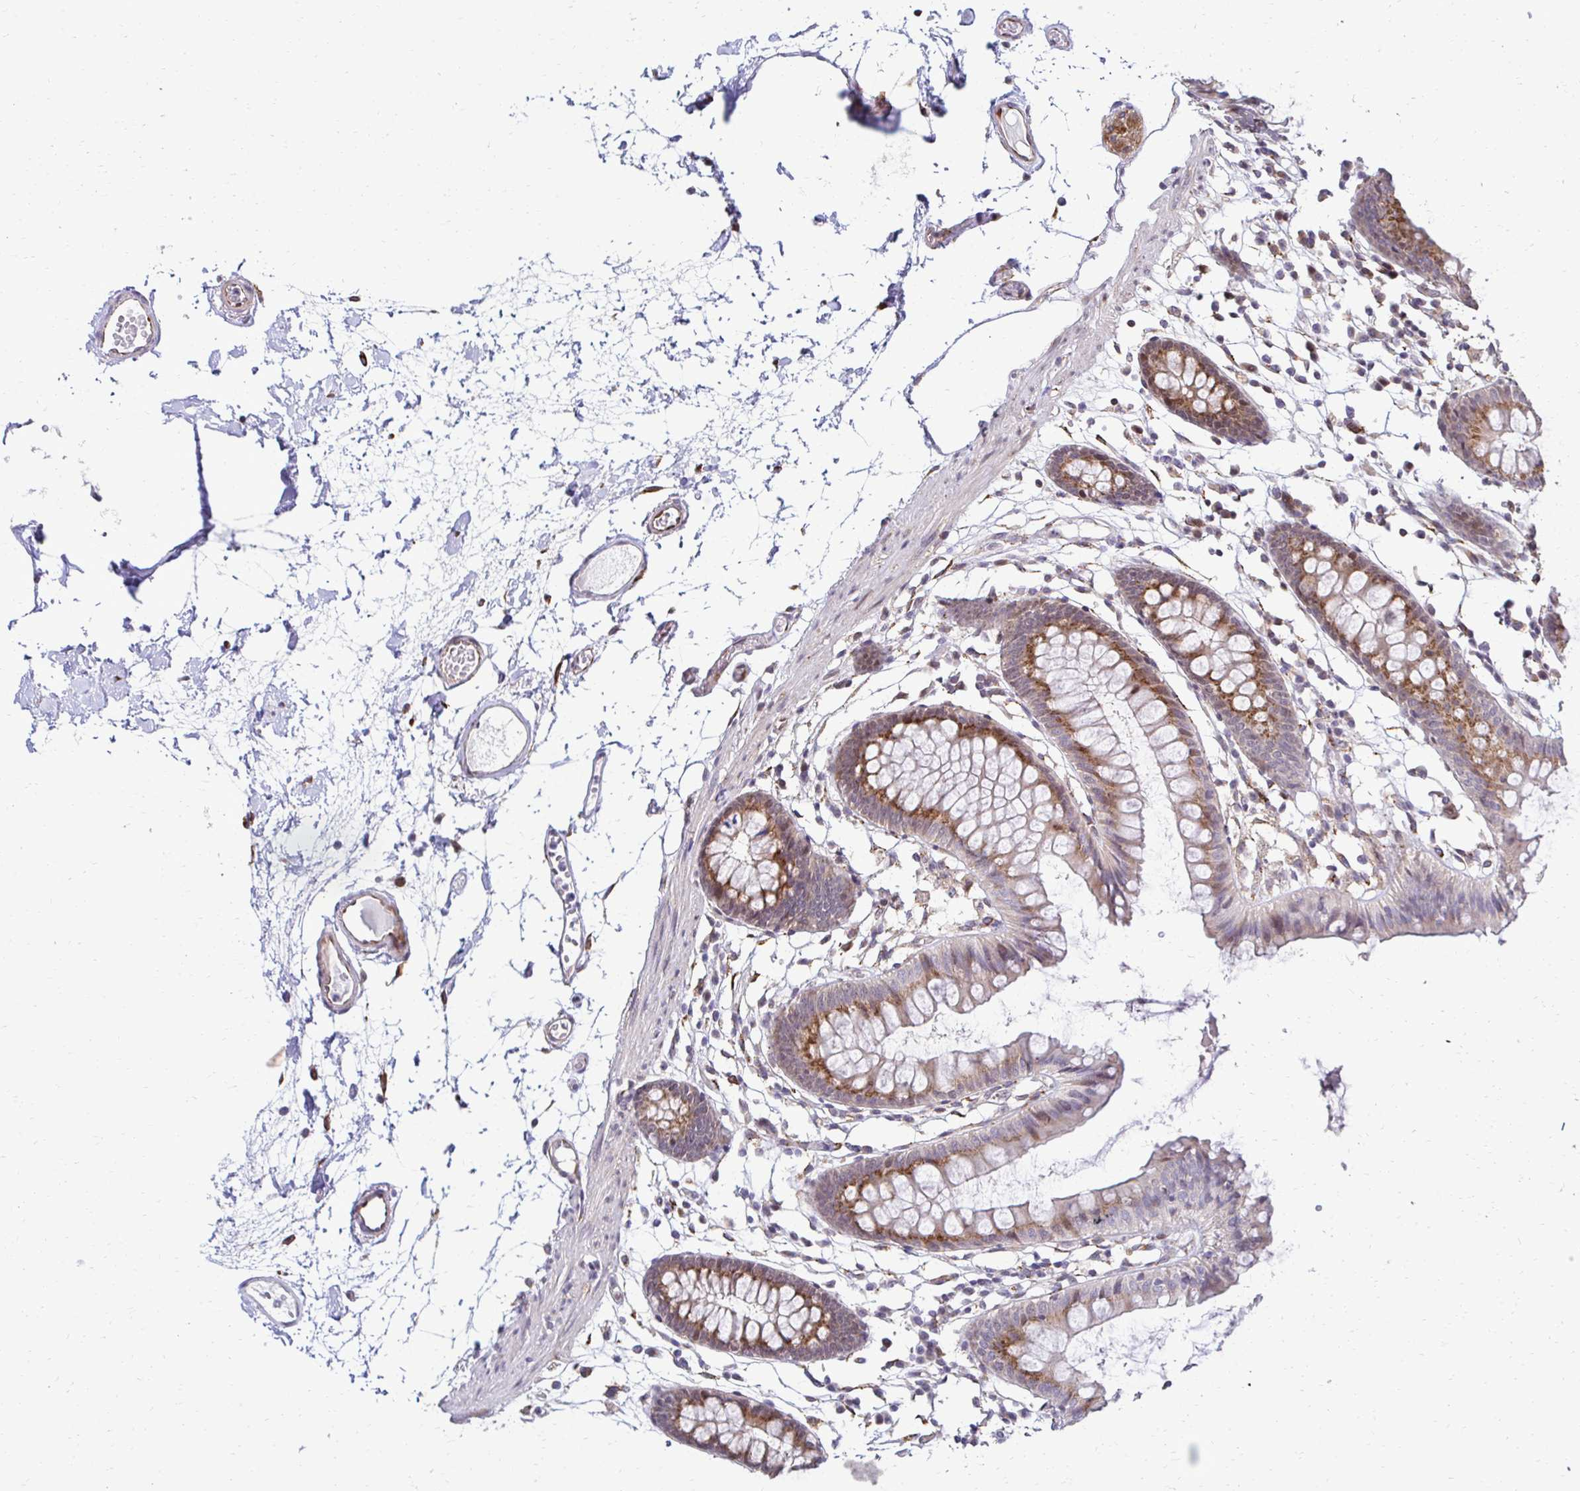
{"staining": {"intensity": "moderate", "quantity": ">75%", "location": "cytoplasmic/membranous"}, "tissue": "colon", "cell_type": "Endothelial cells", "image_type": "normal", "snomed": [{"axis": "morphology", "description": "Normal tissue, NOS"}, {"axis": "topography", "description": "Colon"}], "caption": "Normal colon displays moderate cytoplasmic/membranous staining in approximately >75% of endothelial cells.", "gene": "HPS1", "patient": {"sex": "female", "age": 84}}